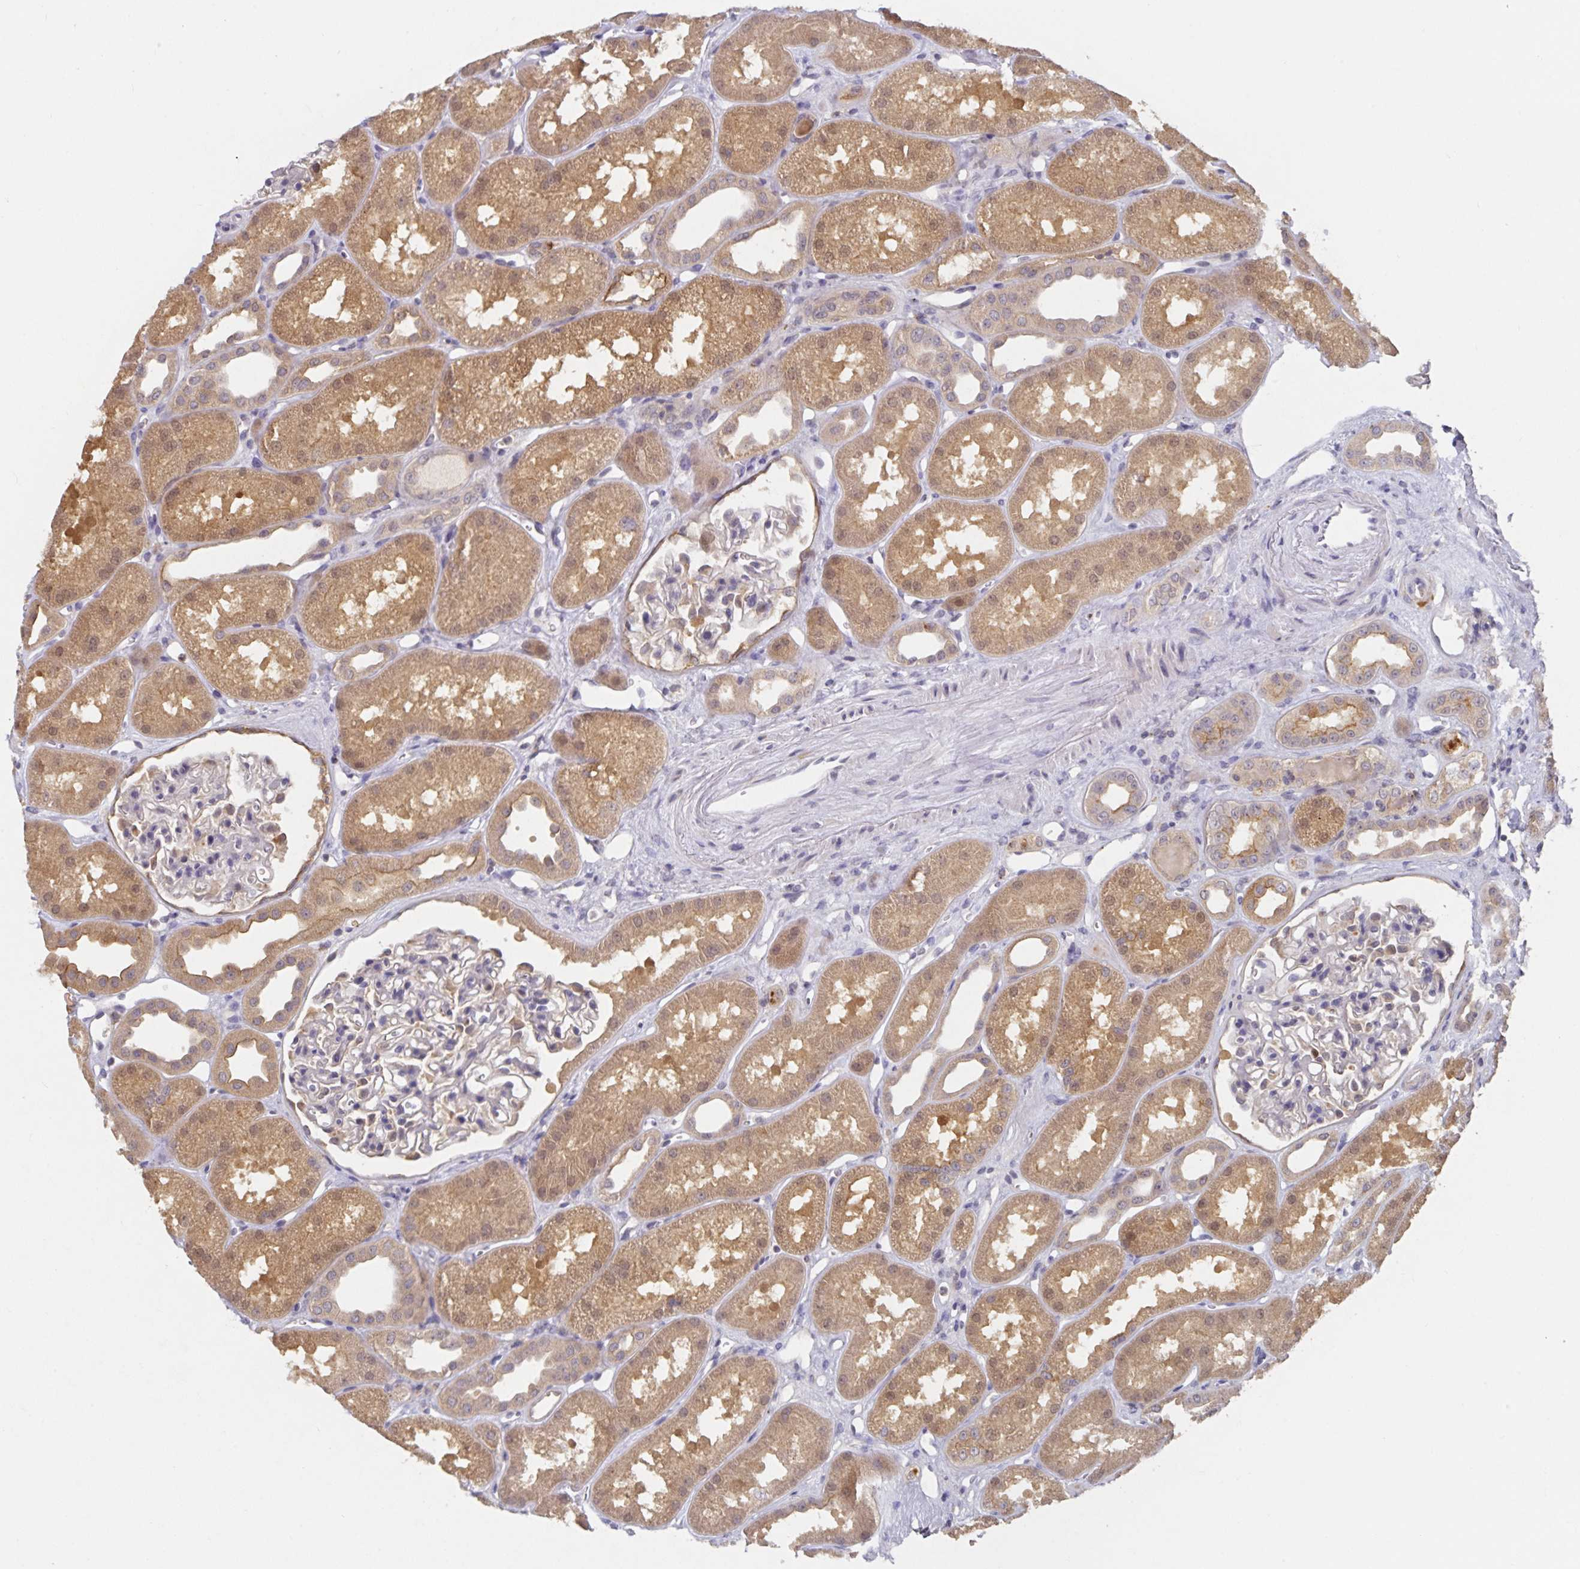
{"staining": {"intensity": "negative", "quantity": "none", "location": "none"}, "tissue": "kidney", "cell_type": "Cells in glomeruli", "image_type": "normal", "snomed": [{"axis": "morphology", "description": "Normal tissue, NOS"}, {"axis": "topography", "description": "Kidney"}], "caption": "Photomicrograph shows no significant protein positivity in cells in glomeruli of benign kidney.", "gene": "HEPN1", "patient": {"sex": "male", "age": 61}}